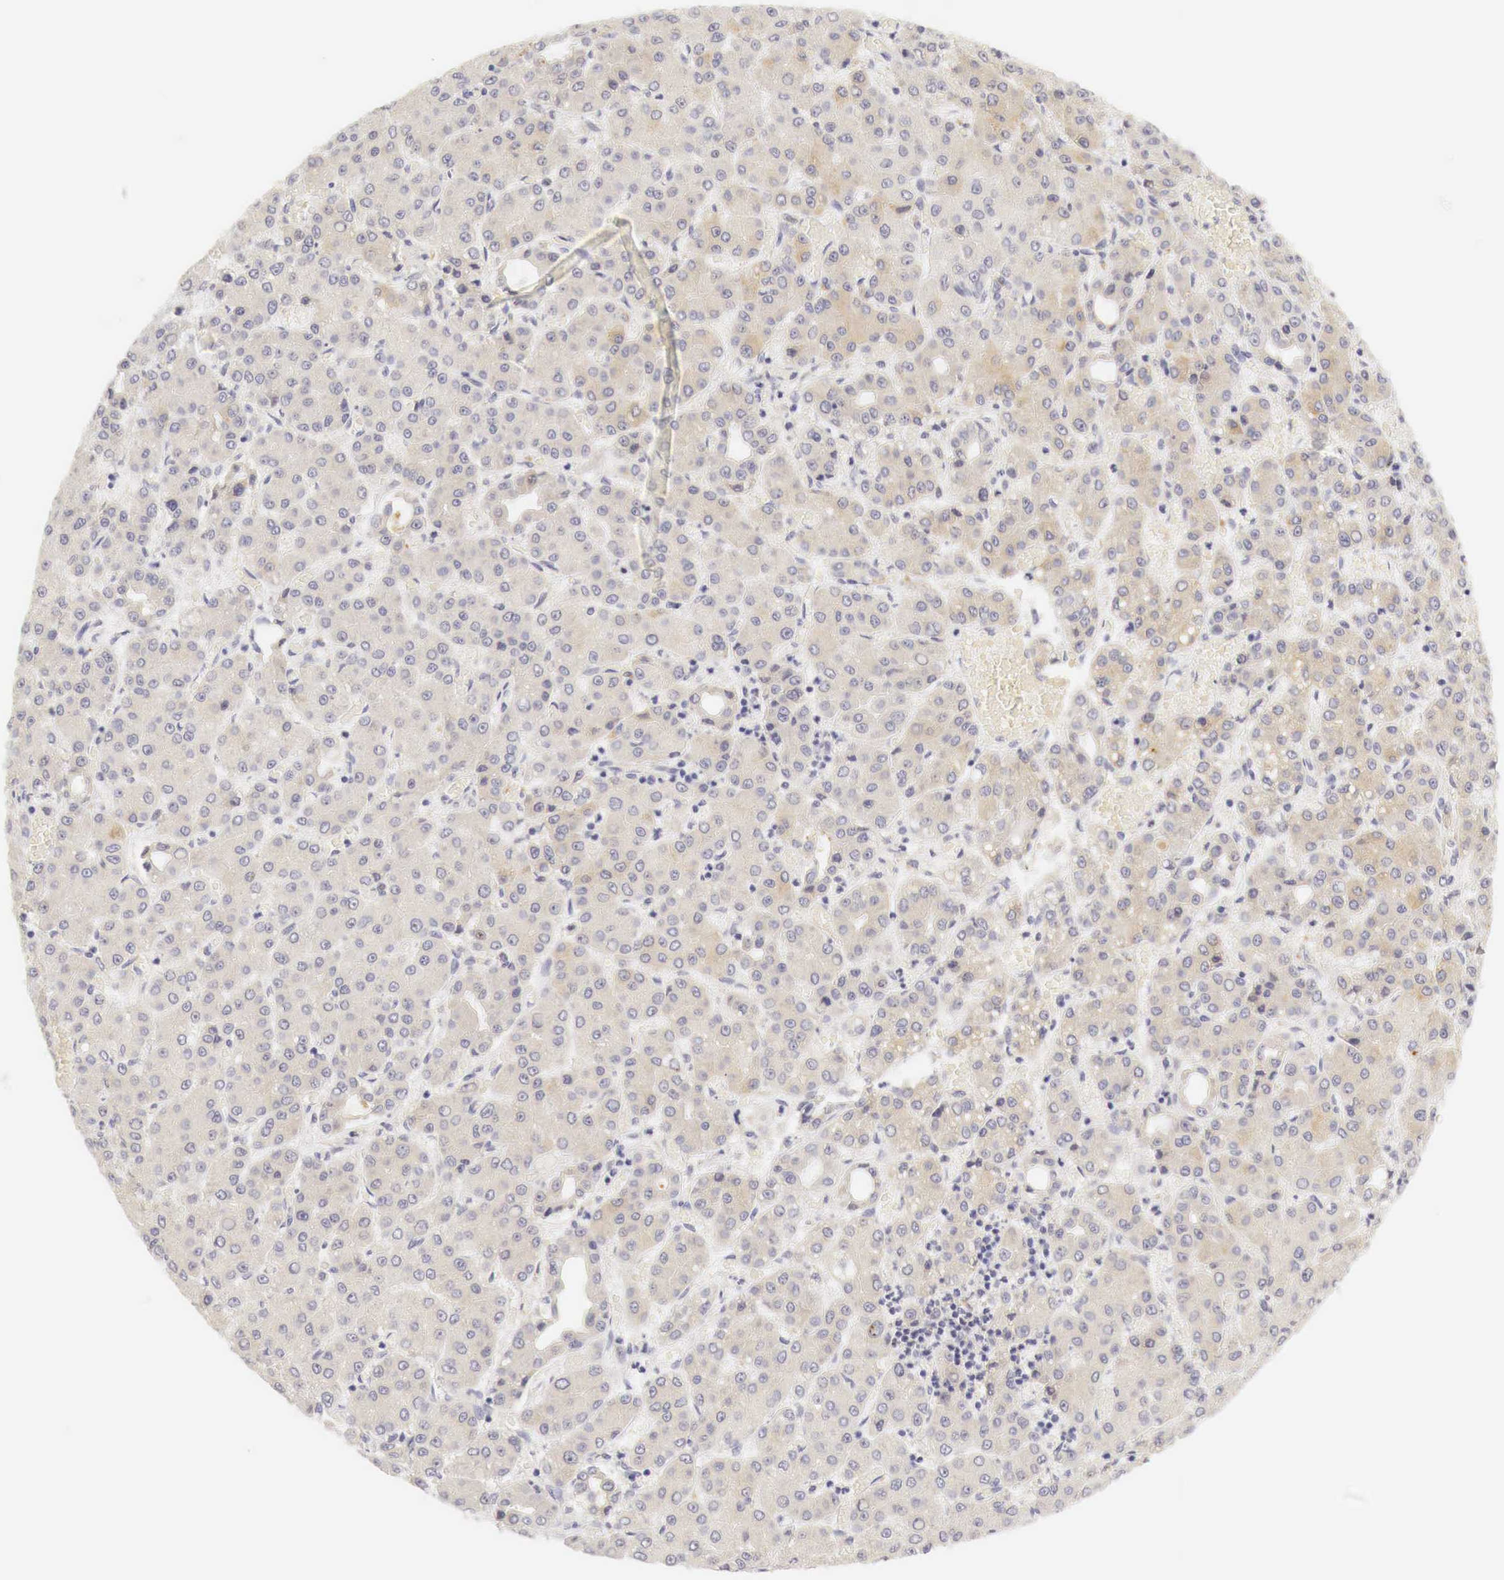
{"staining": {"intensity": "weak", "quantity": "25%-75%", "location": "cytoplasmic/membranous"}, "tissue": "liver cancer", "cell_type": "Tumor cells", "image_type": "cancer", "snomed": [{"axis": "morphology", "description": "Carcinoma, Hepatocellular, NOS"}, {"axis": "topography", "description": "Liver"}], "caption": "An immunohistochemistry (IHC) image of neoplastic tissue is shown. Protein staining in brown labels weak cytoplasmic/membranous positivity in liver cancer within tumor cells.", "gene": "CASP3", "patient": {"sex": "male", "age": 69}}